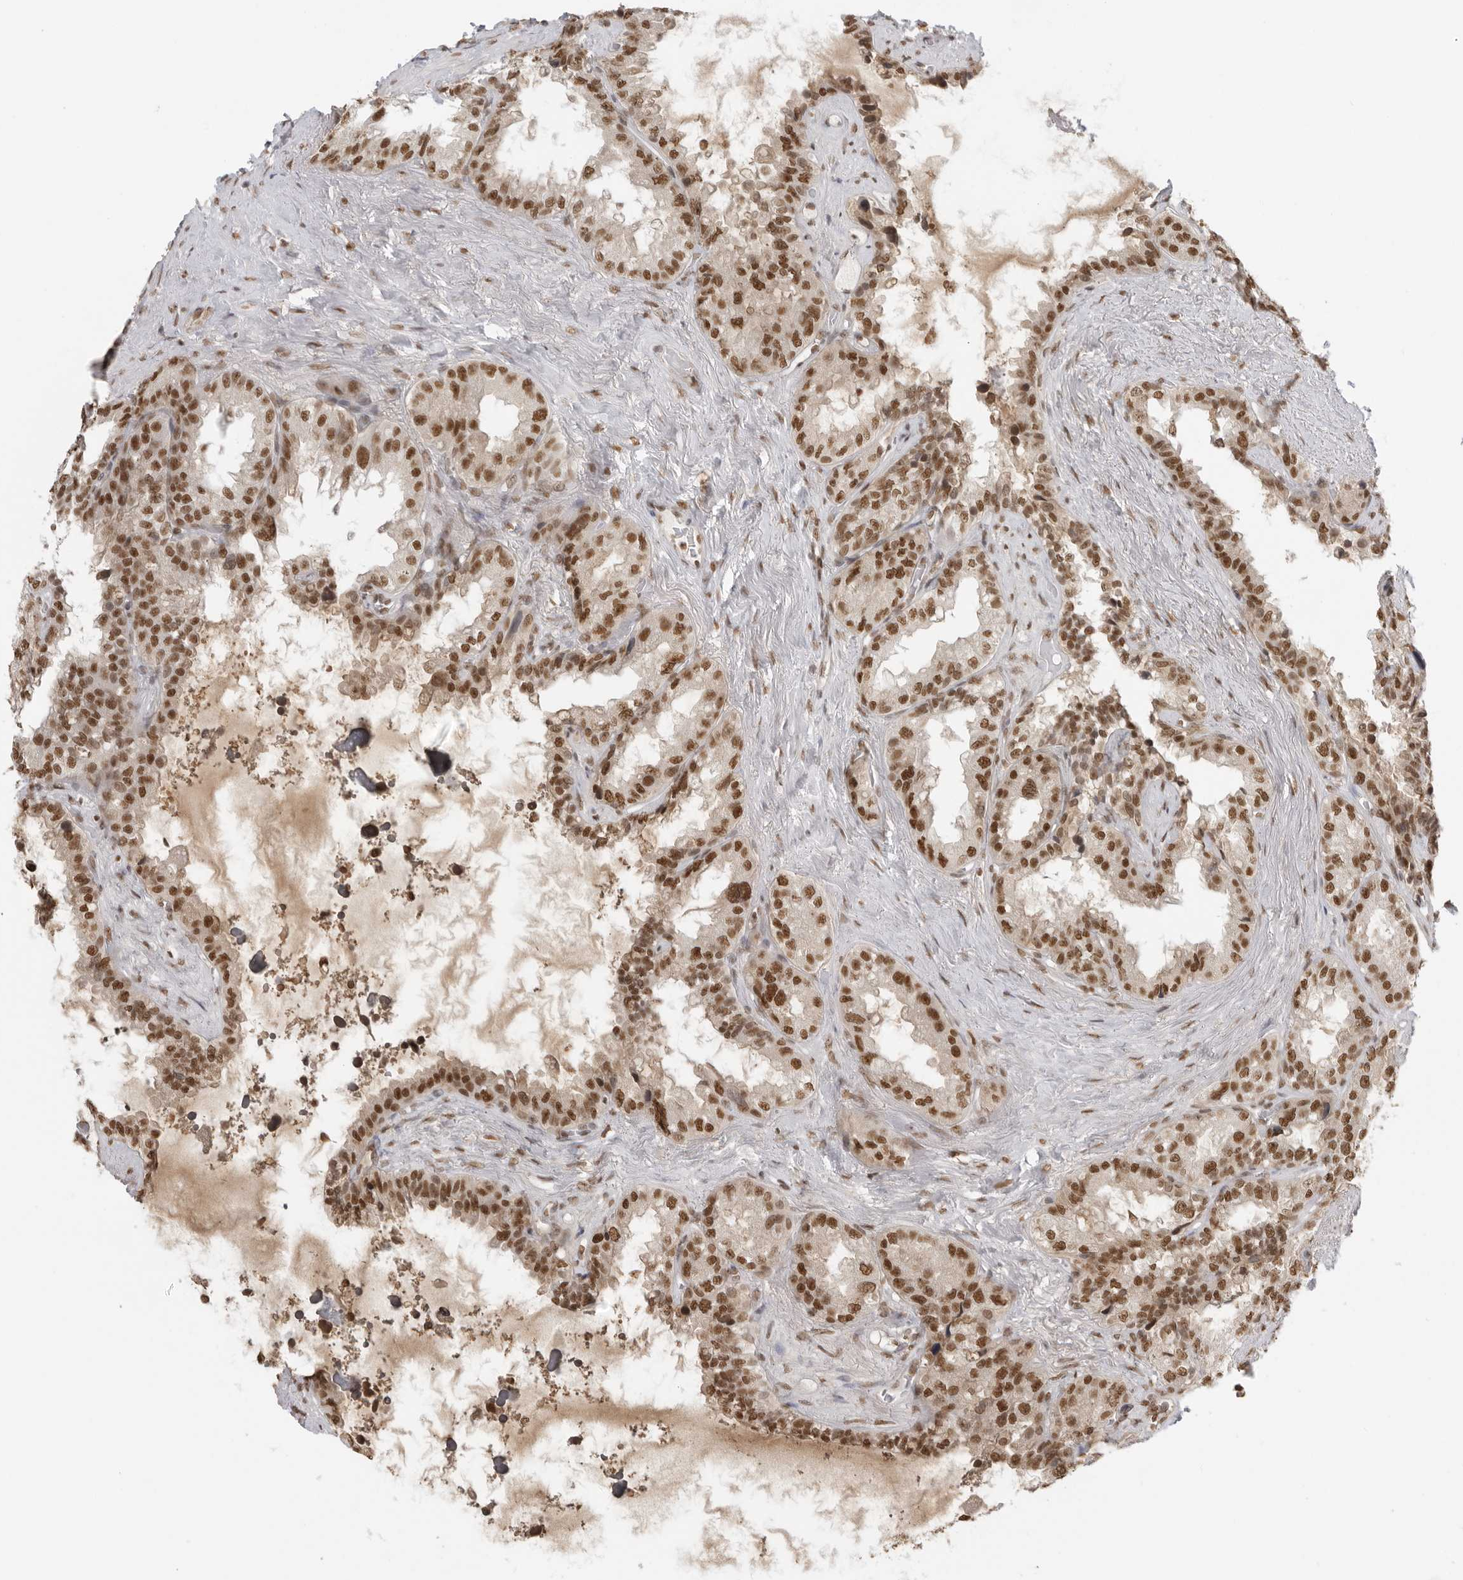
{"staining": {"intensity": "strong", "quantity": ">75%", "location": "nuclear"}, "tissue": "seminal vesicle", "cell_type": "Glandular cells", "image_type": "normal", "snomed": [{"axis": "morphology", "description": "Normal tissue, NOS"}, {"axis": "topography", "description": "Seminal veicle"}], "caption": "Immunohistochemical staining of benign human seminal vesicle shows strong nuclear protein staining in approximately >75% of glandular cells. The protein of interest is stained brown, and the nuclei are stained in blue (DAB (3,3'-diaminobenzidine) IHC with brightfield microscopy, high magnification).", "gene": "RPA2", "patient": {"sex": "male", "age": 80}}